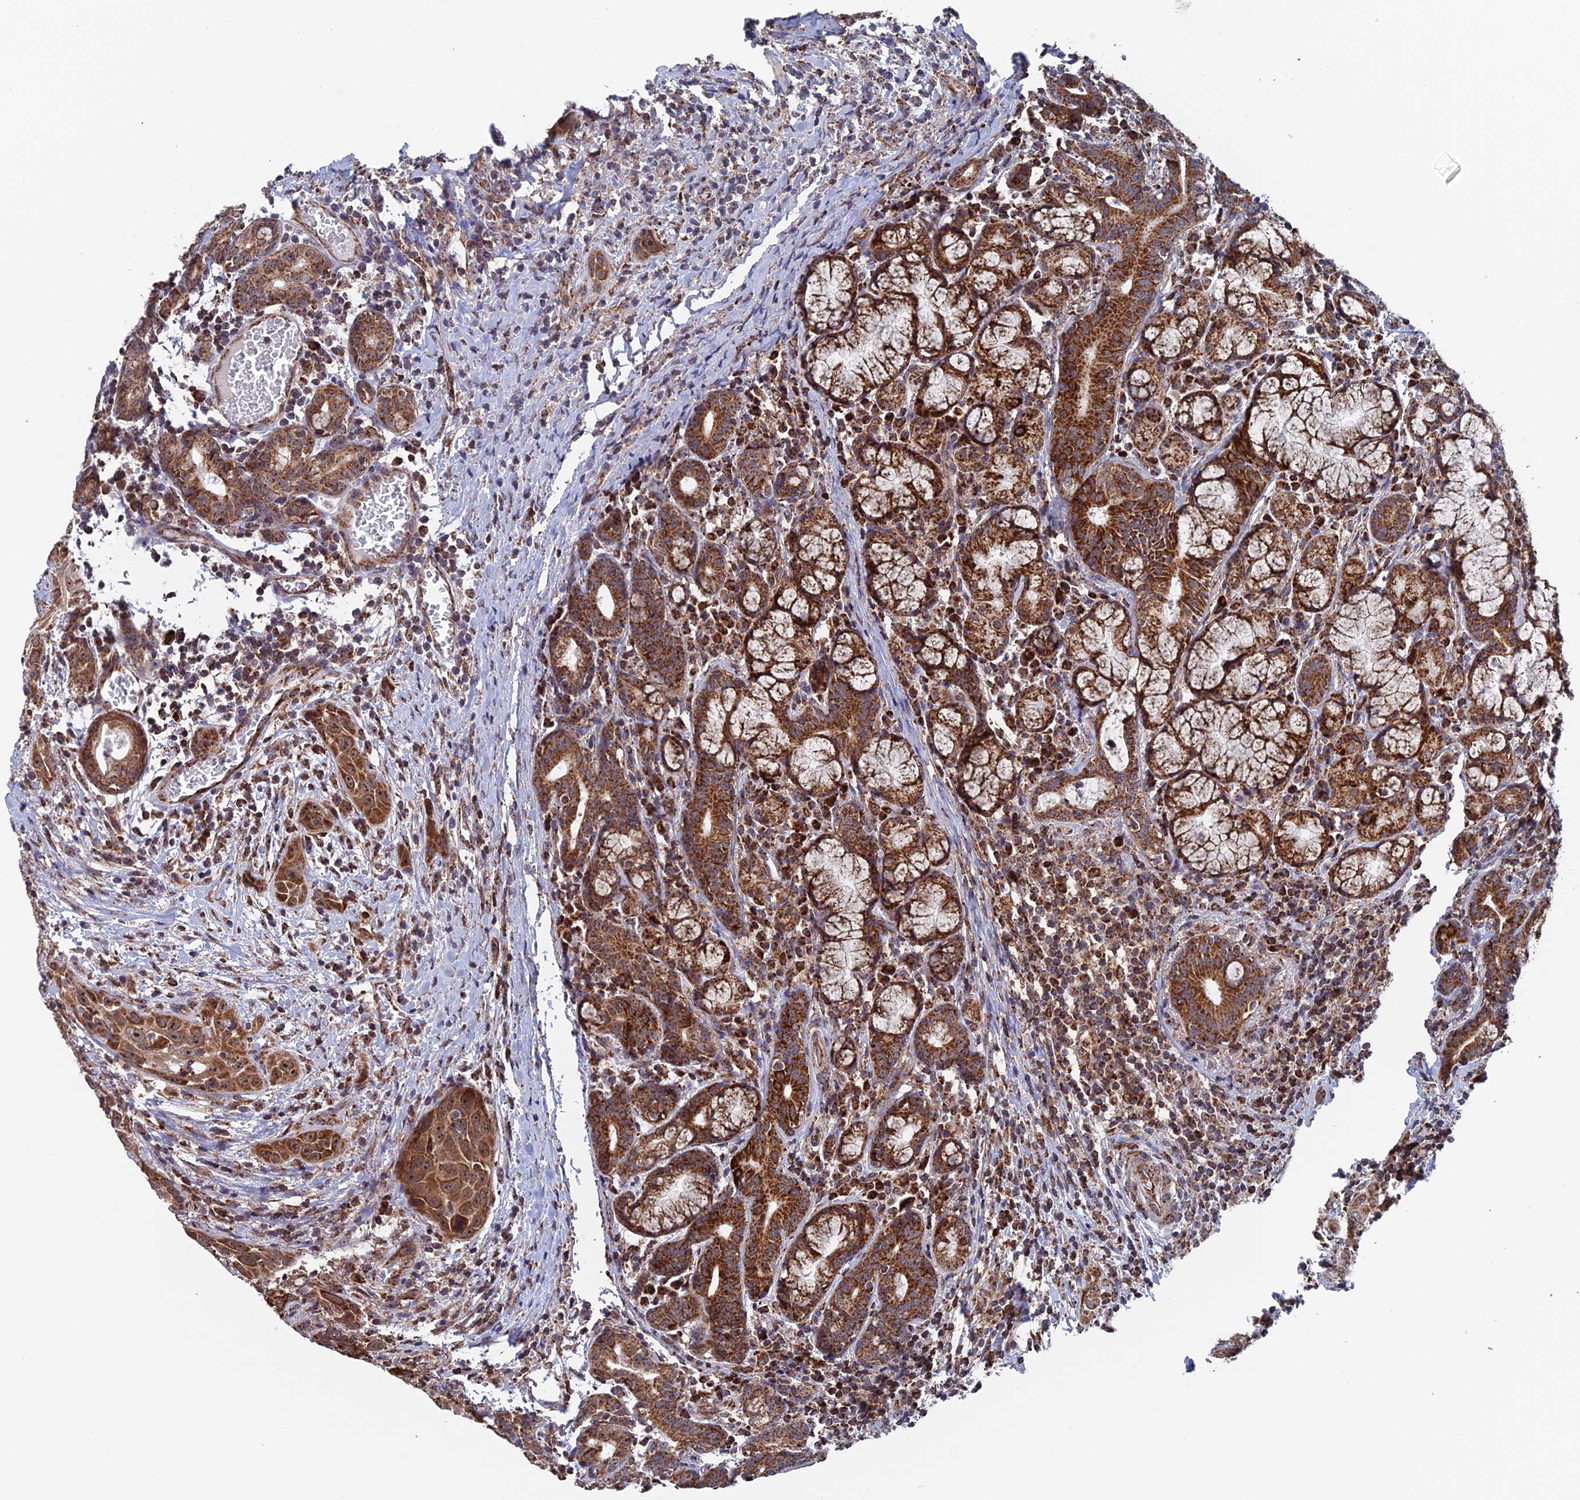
{"staining": {"intensity": "moderate", "quantity": ">75%", "location": "cytoplasmic/membranous"}, "tissue": "head and neck cancer", "cell_type": "Tumor cells", "image_type": "cancer", "snomed": [{"axis": "morphology", "description": "Squamous cell carcinoma, NOS"}, {"axis": "topography", "description": "Oral tissue"}, {"axis": "topography", "description": "Head-Neck"}], "caption": "Head and neck cancer (squamous cell carcinoma) stained with a brown dye shows moderate cytoplasmic/membranous positive expression in approximately >75% of tumor cells.", "gene": "DTYMK", "patient": {"sex": "female", "age": 50}}